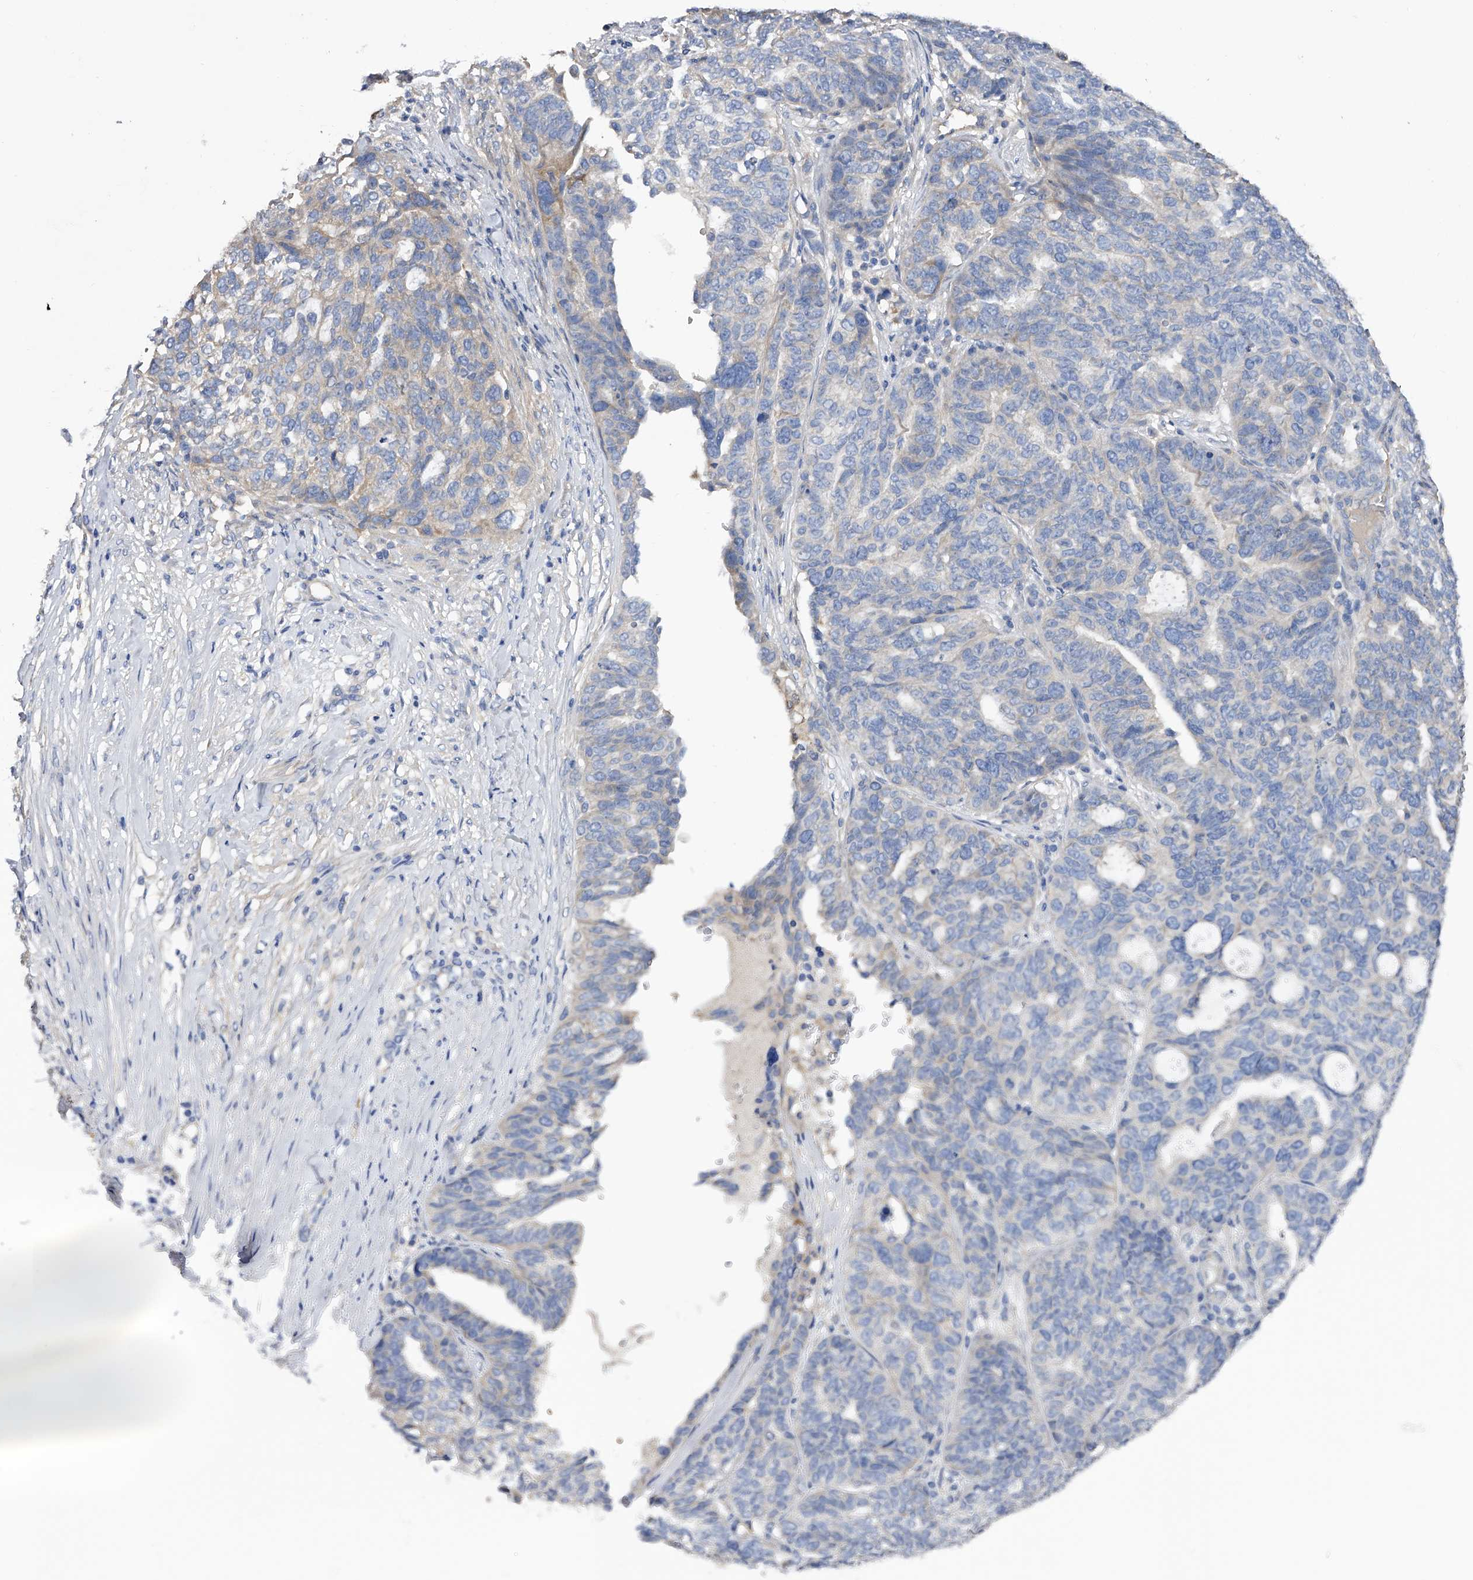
{"staining": {"intensity": "negative", "quantity": "none", "location": "none"}, "tissue": "ovarian cancer", "cell_type": "Tumor cells", "image_type": "cancer", "snomed": [{"axis": "morphology", "description": "Cystadenocarcinoma, serous, NOS"}, {"axis": "topography", "description": "Ovary"}], "caption": "An immunohistochemistry (IHC) micrograph of ovarian cancer (serous cystadenocarcinoma) is shown. There is no staining in tumor cells of ovarian cancer (serous cystadenocarcinoma).", "gene": "RWDD2A", "patient": {"sex": "female", "age": 59}}